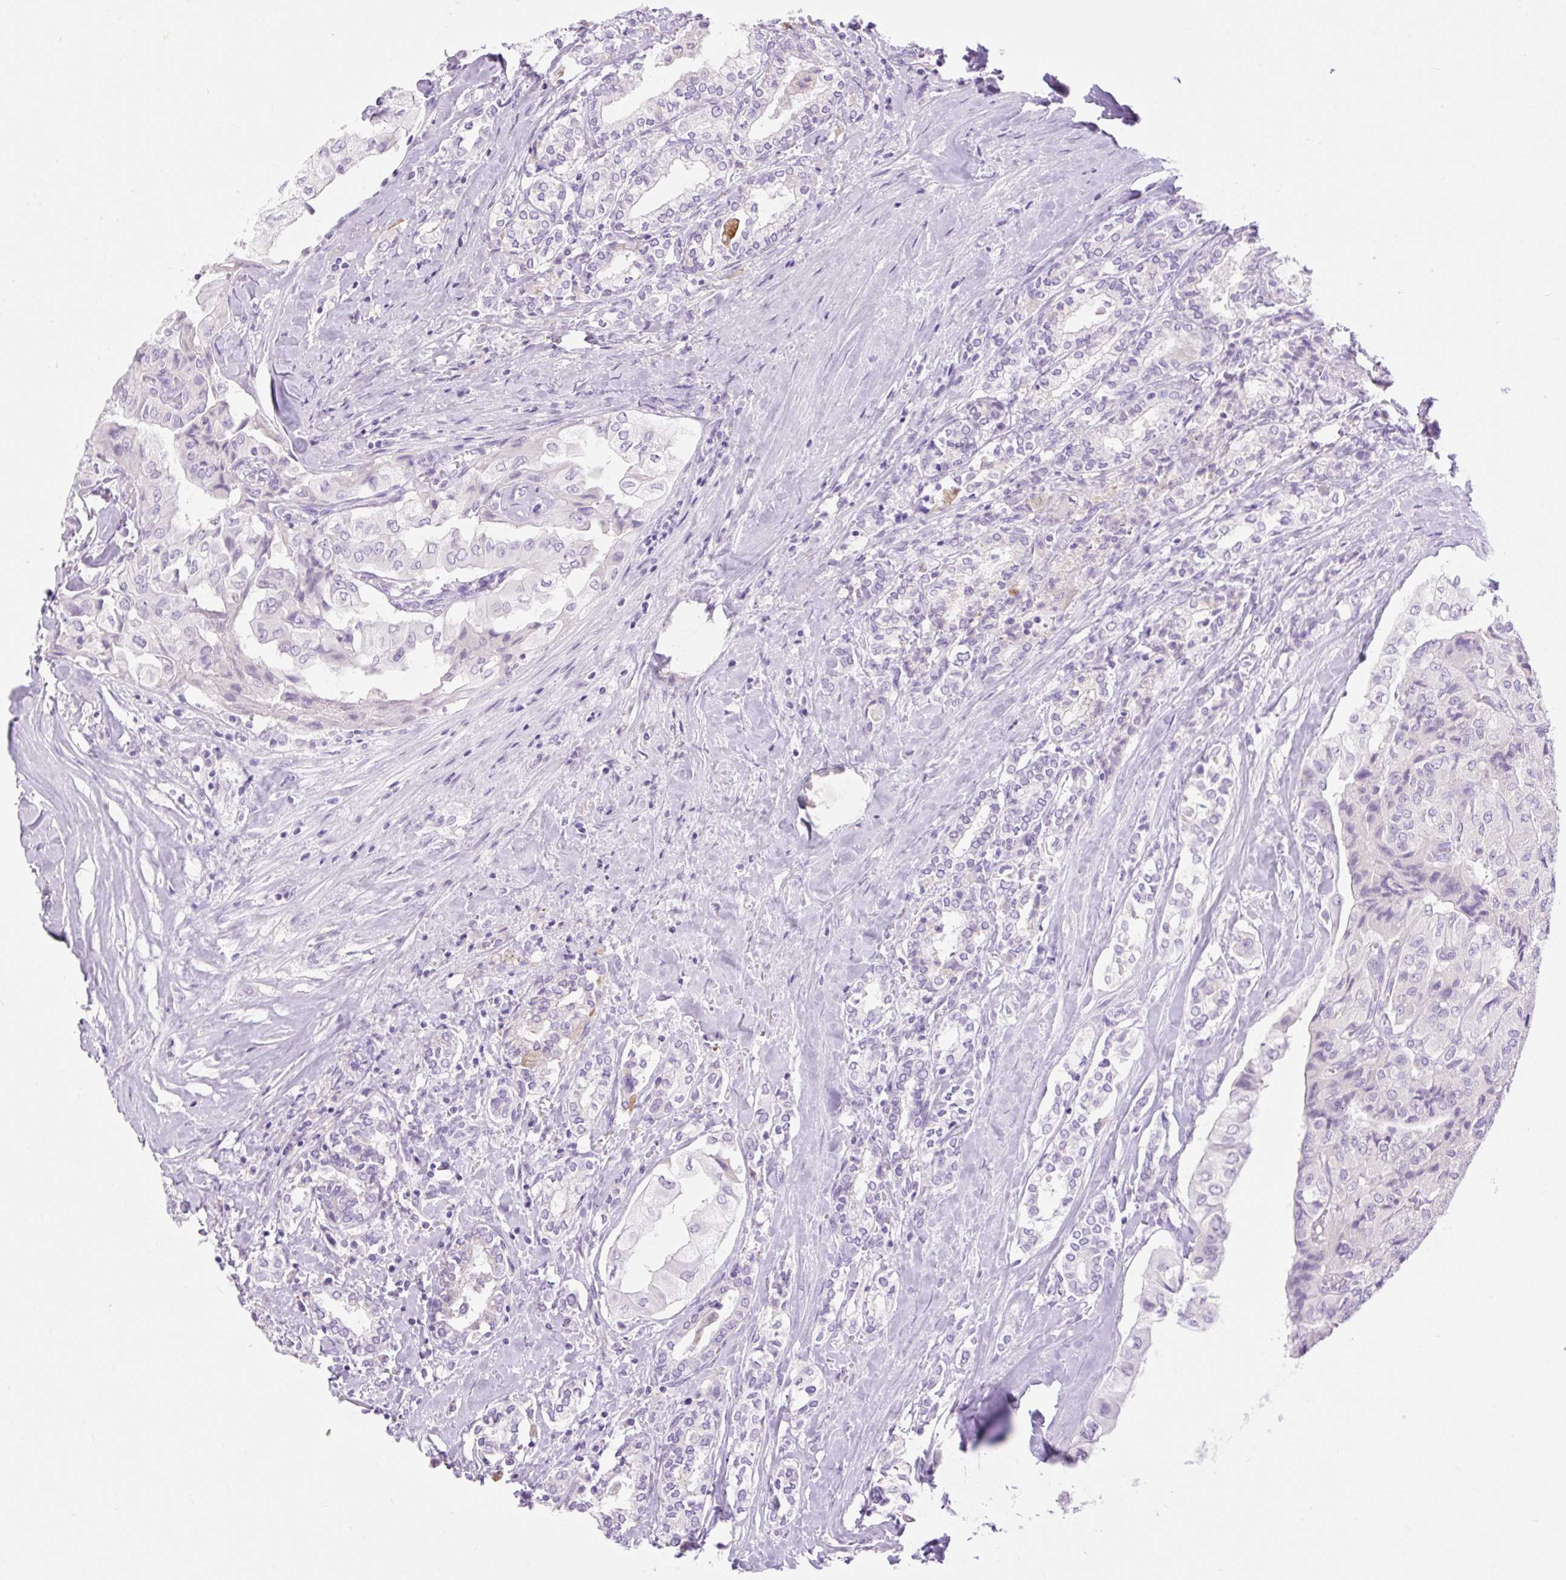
{"staining": {"intensity": "negative", "quantity": "none", "location": "none"}, "tissue": "thyroid cancer", "cell_type": "Tumor cells", "image_type": "cancer", "snomed": [{"axis": "morphology", "description": "Normal tissue, NOS"}, {"axis": "morphology", "description": "Papillary adenocarcinoma, NOS"}, {"axis": "topography", "description": "Thyroid gland"}], "caption": "DAB immunohistochemical staining of human thyroid papillary adenocarcinoma reveals no significant expression in tumor cells.", "gene": "SLC25A40", "patient": {"sex": "female", "age": 59}}